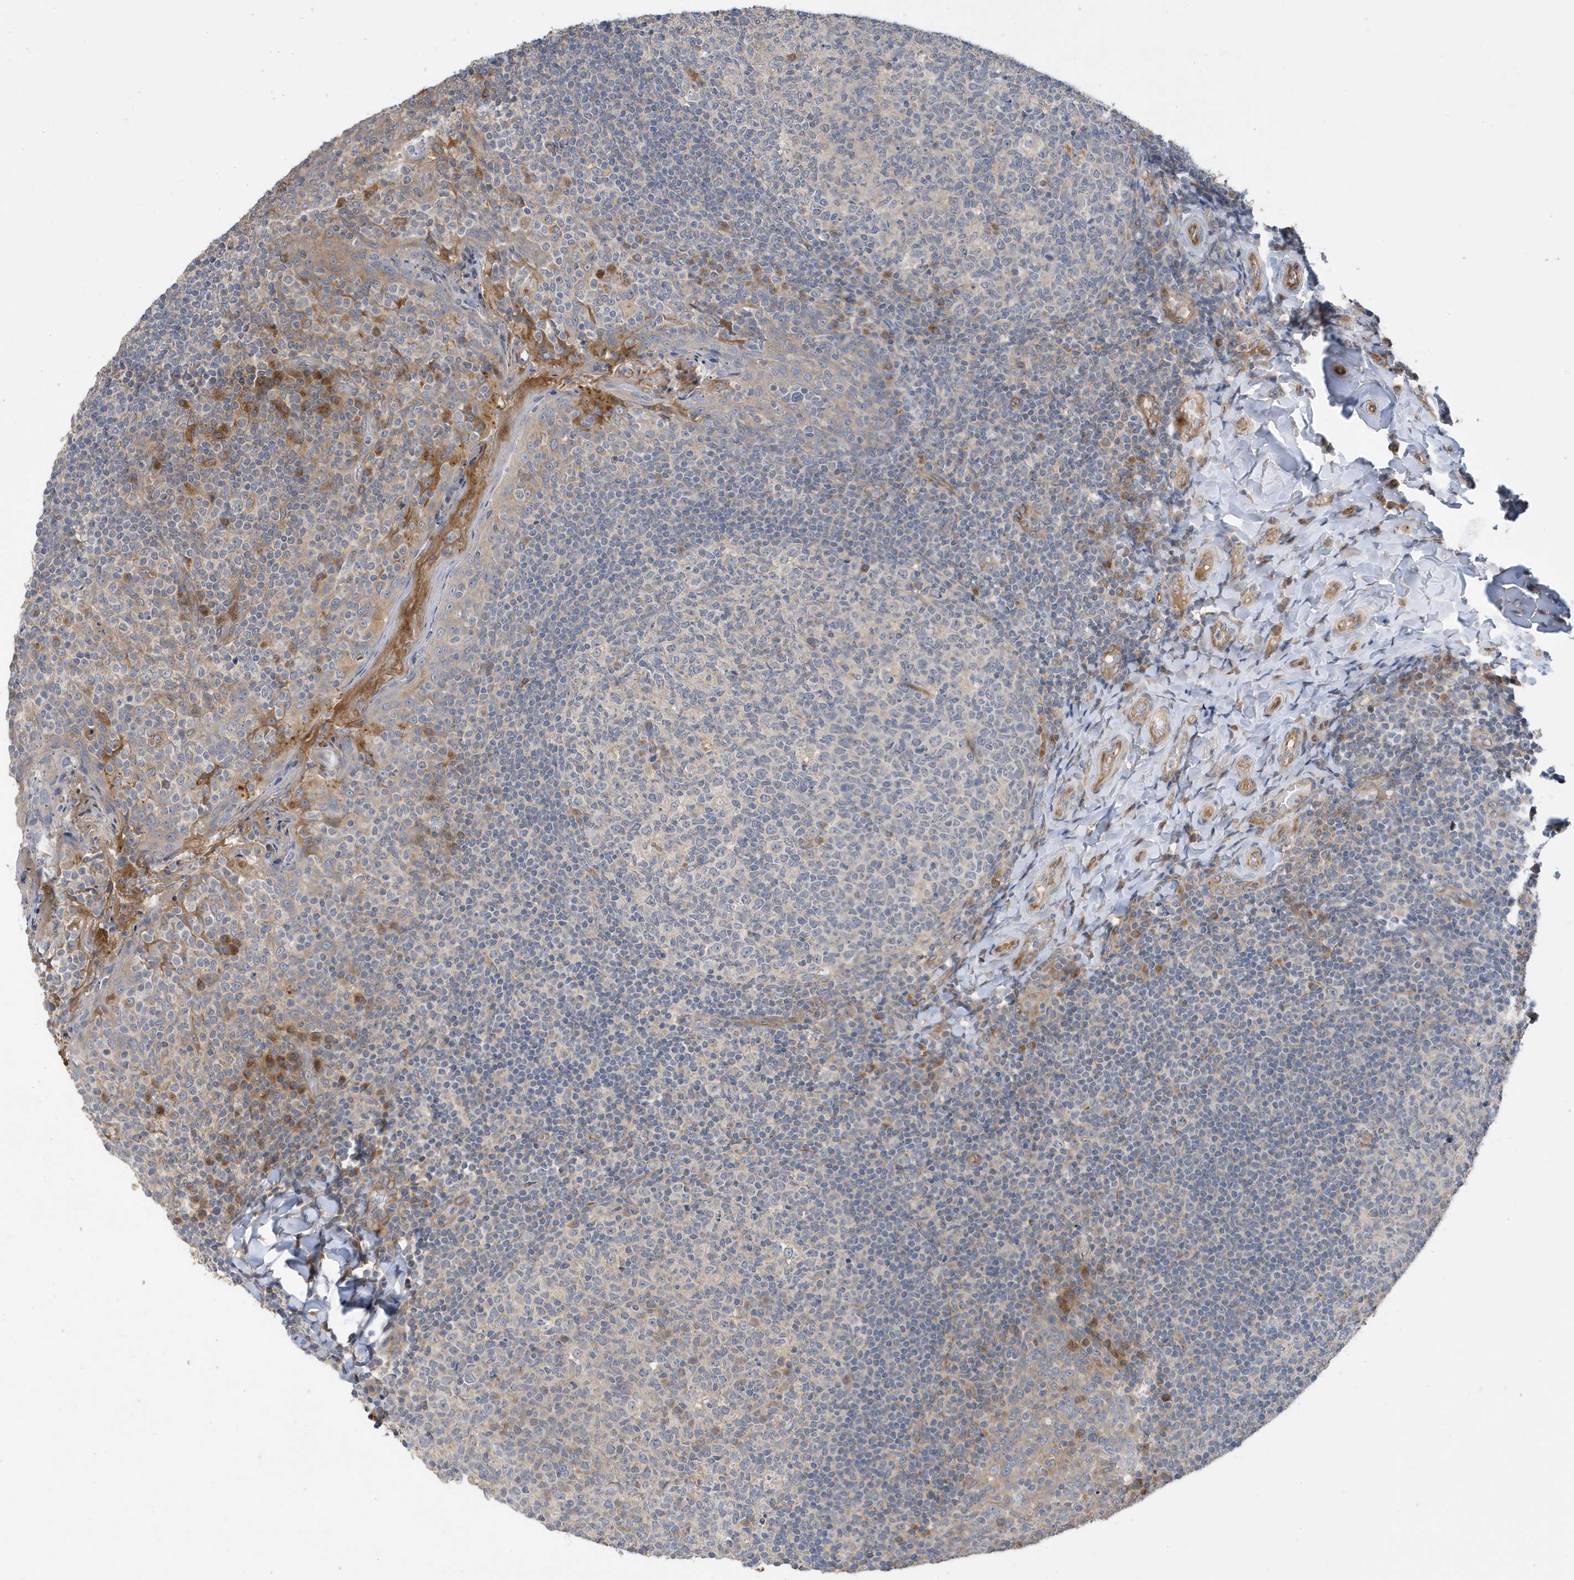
{"staining": {"intensity": "weak", "quantity": "<25%", "location": "cytoplasmic/membranous"}, "tissue": "tonsil", "cell_type": "Germinal center cells", "image_type": "normal", "snomed": [{"axis": "morphology", "description": "Normal tissue, NOS"}, {"axis": "topography", "description": "Tonsil"}], "caption": "Histopathology image shows no significant protein positivity in germinal center cells of normal tonsil.", "gene": "LAPTM4A", "patient": {"sex": "female", "age": 19}}